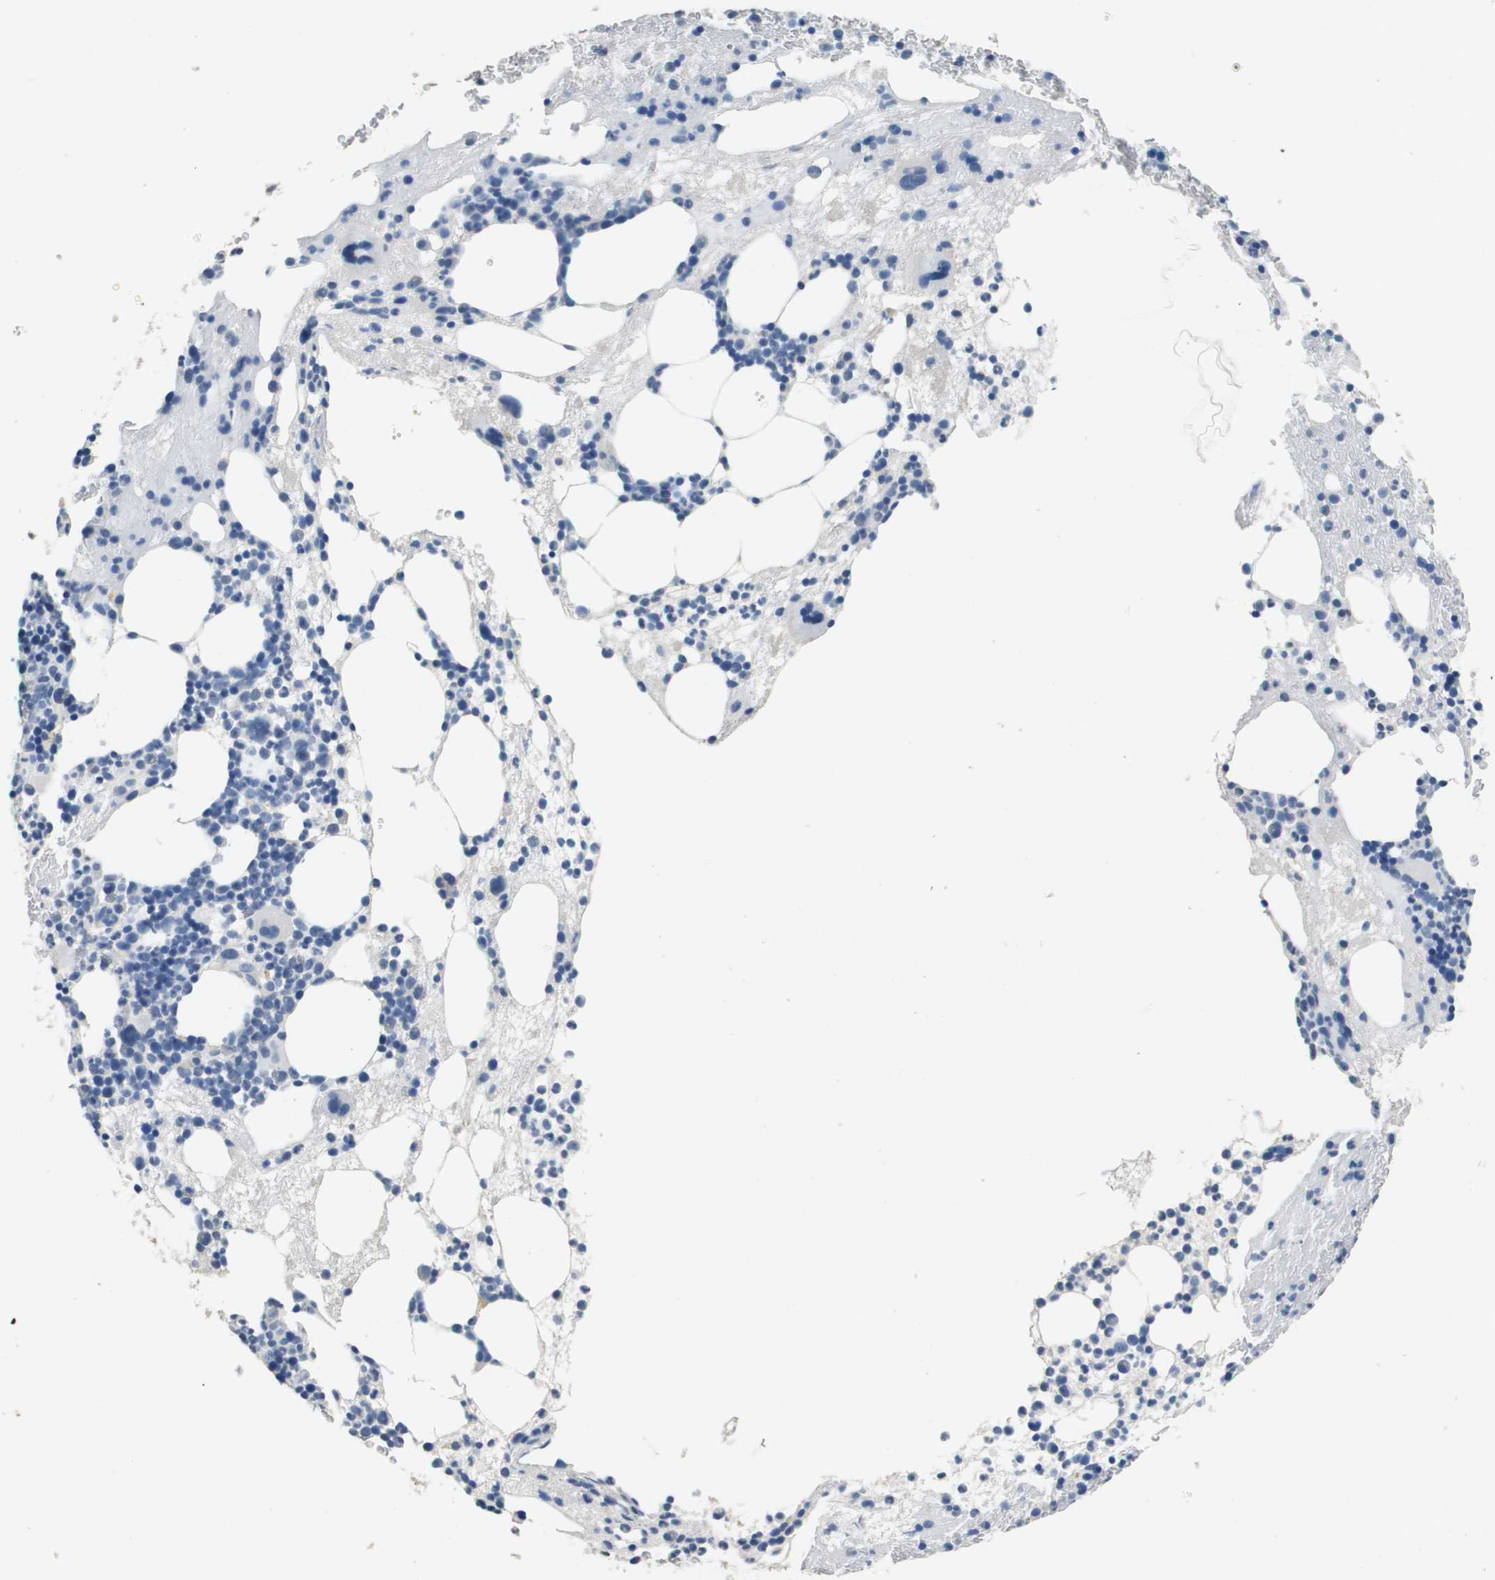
{"staining": {"intensity": "negative", "quantity": "none", "location": "none"}, "tissue": "bone marrow", "cell_type": "Hematopoietic cells", "image_type": "normal", "snomed": [{"axis": "morphology", "description": "Normal tissue, NOS"}, {"axis": "morphology", "description": "Inflammation, NOS"}, {"axis": "topography", "description": "Bone marrow"}], "caption": "A photomicrograph of bone marrow stained for a protein displays no brown staining in hematopoietic cells. (Stains: DAB immunohistochemistry (IHC) with hematoxylin counter stain, Microscopy: brightfield microscopy at high magnification).", "gene": "MT3", "patient": {"sex": "female", "age": 76}}